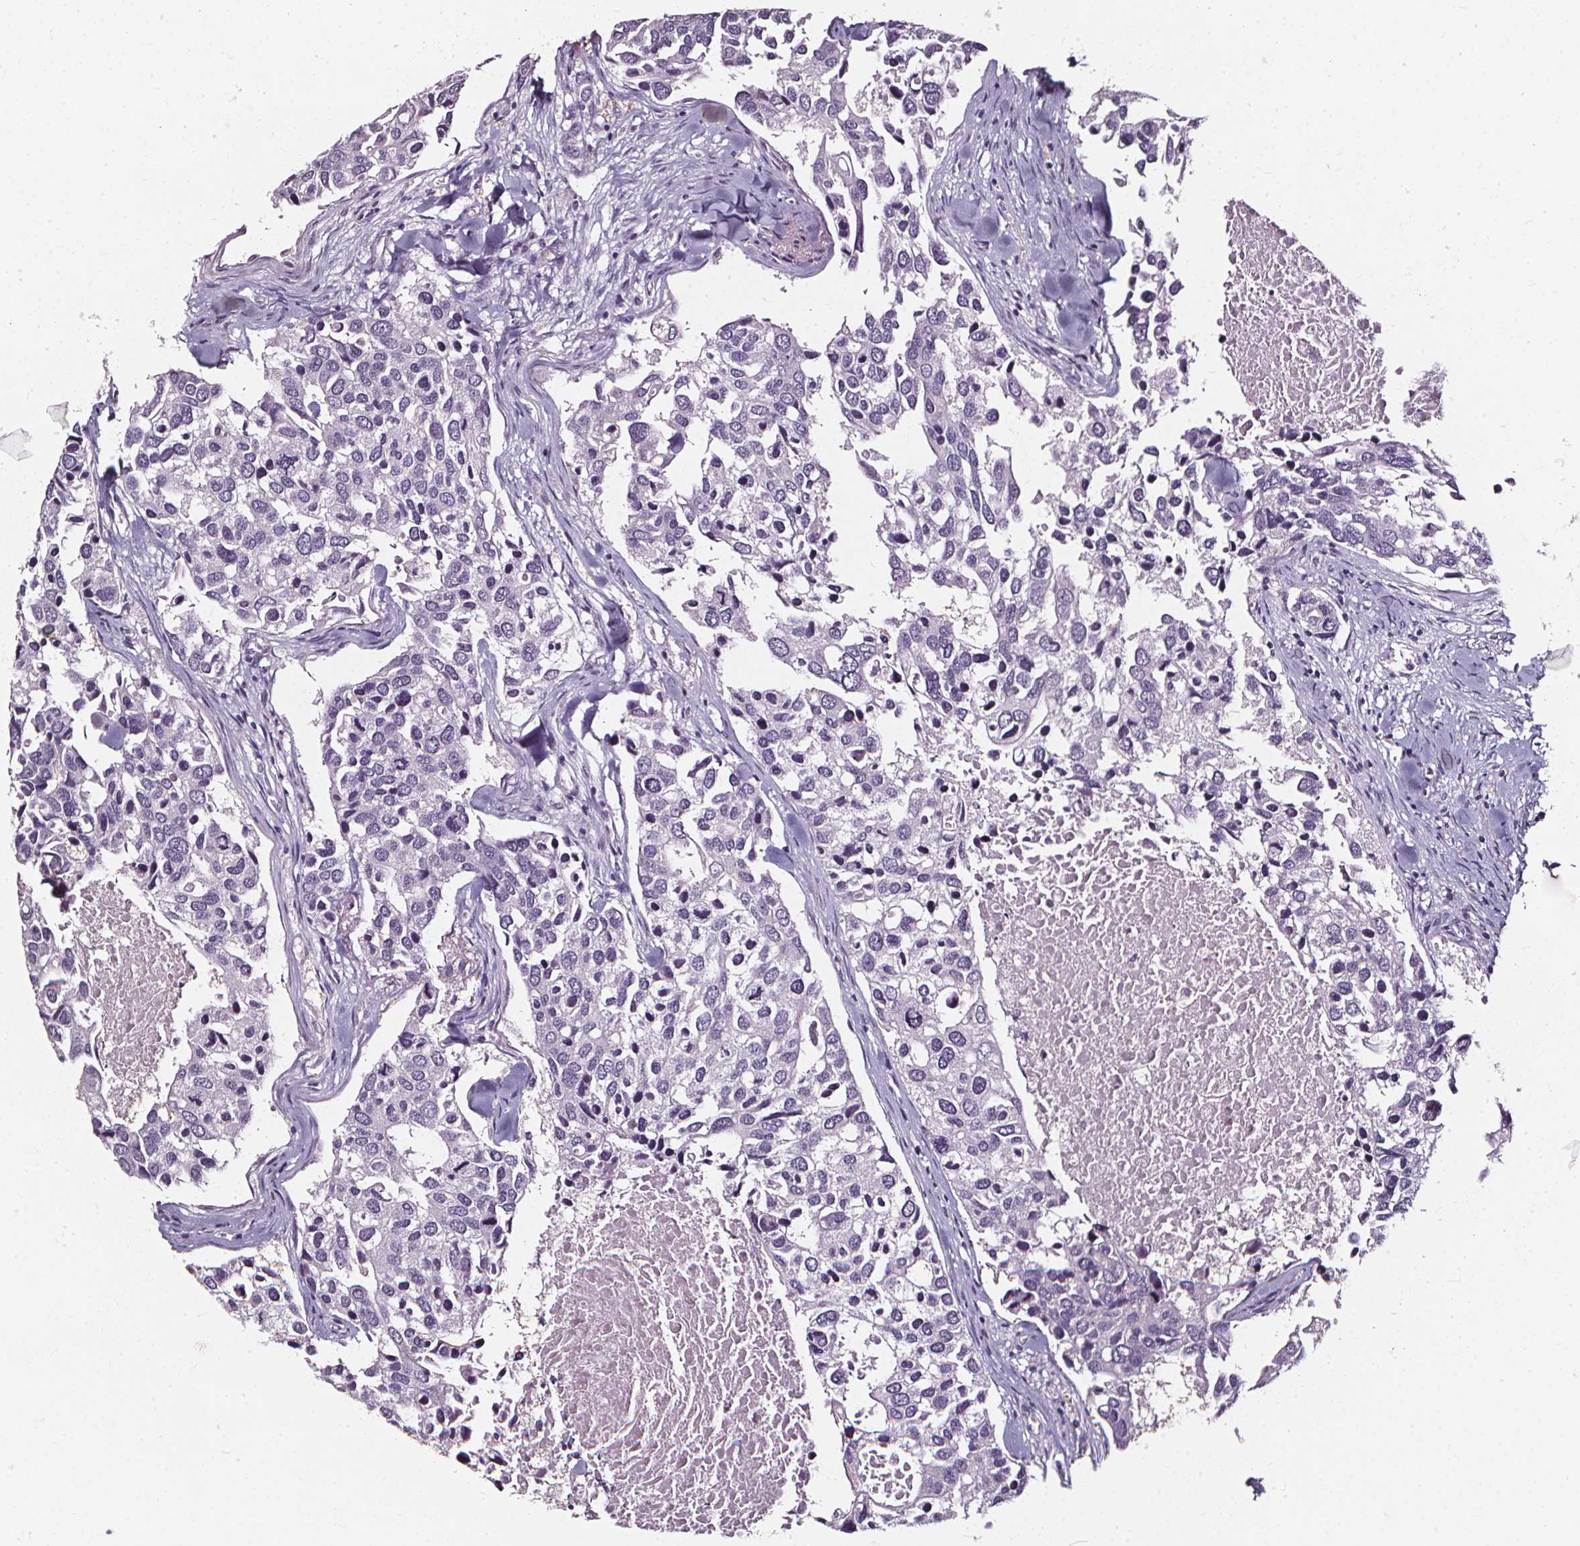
{"staining": {"intensity": "negative", "quantity": "none", "location": "none"}, "tissue": "breast cancer", "cell_type": "Tumor cells", "image_type": "cancer", "snomed": [{"axis": "morphology", "description": "Duct carcinoma"}, {"axis": "topography", "description": "Breast"}], "caption": "A high-resolution photomicrograph shows IHC staining of invasive ductal carcinoma (breast), which reveals no significant positivity in tumor cells.", "gene": "DEFA5", "patient": {"sex": "female", "age": 83}}